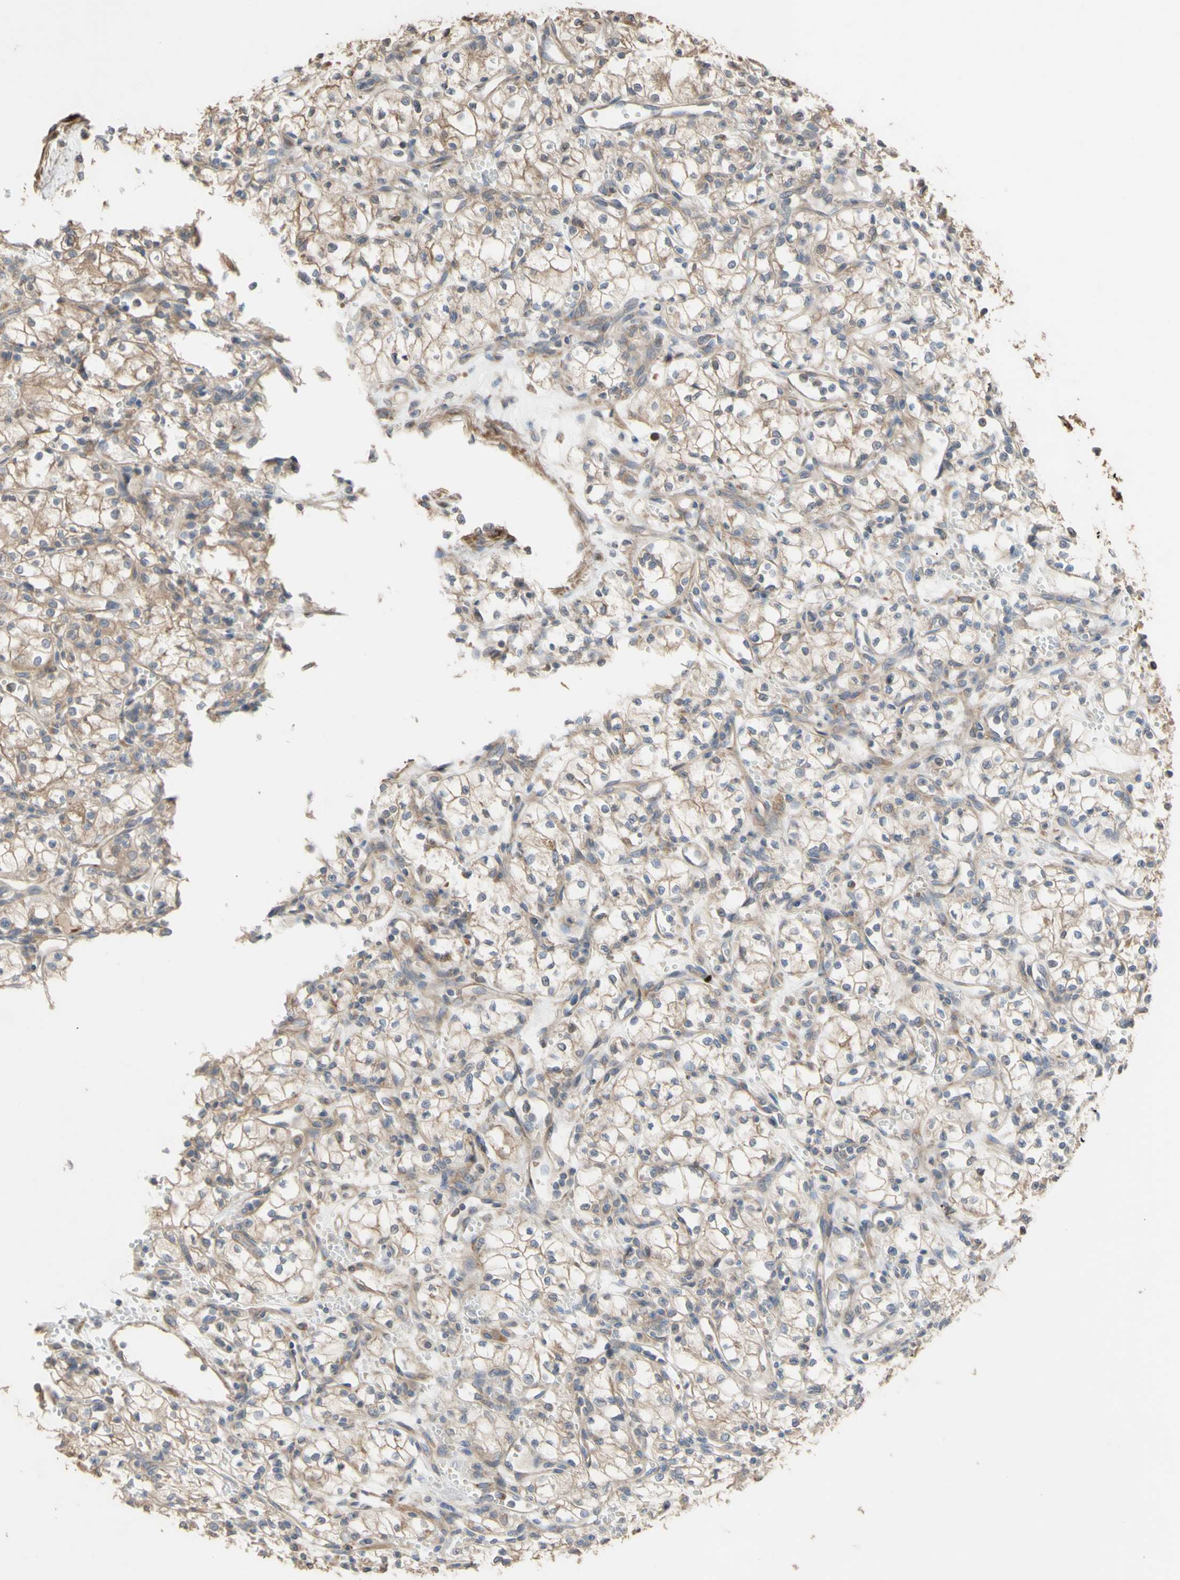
{"staining": {"intensity": "moderate", "quantity": ">75%", "location": "cytoplasmic/membranous"}, "tissue": "renal cancer", "cell_type": "Tumor cells", "image_type": "cancer", "snomed": [{"axis": "morphology", "description": "Normal tissue, NOS"}, {"axis": "morphology", "description": "Adenocarcinoma, NOS"}, {"axis": "topography", "description": "Kidney"}], "caption": "Protein staining reveals moderate cytoplasmic/membranous positivity in about >75% of tumor cells in renal cancer.", "gene": "NECTIN3", "patient": {"sex": "male", "age": 59}}